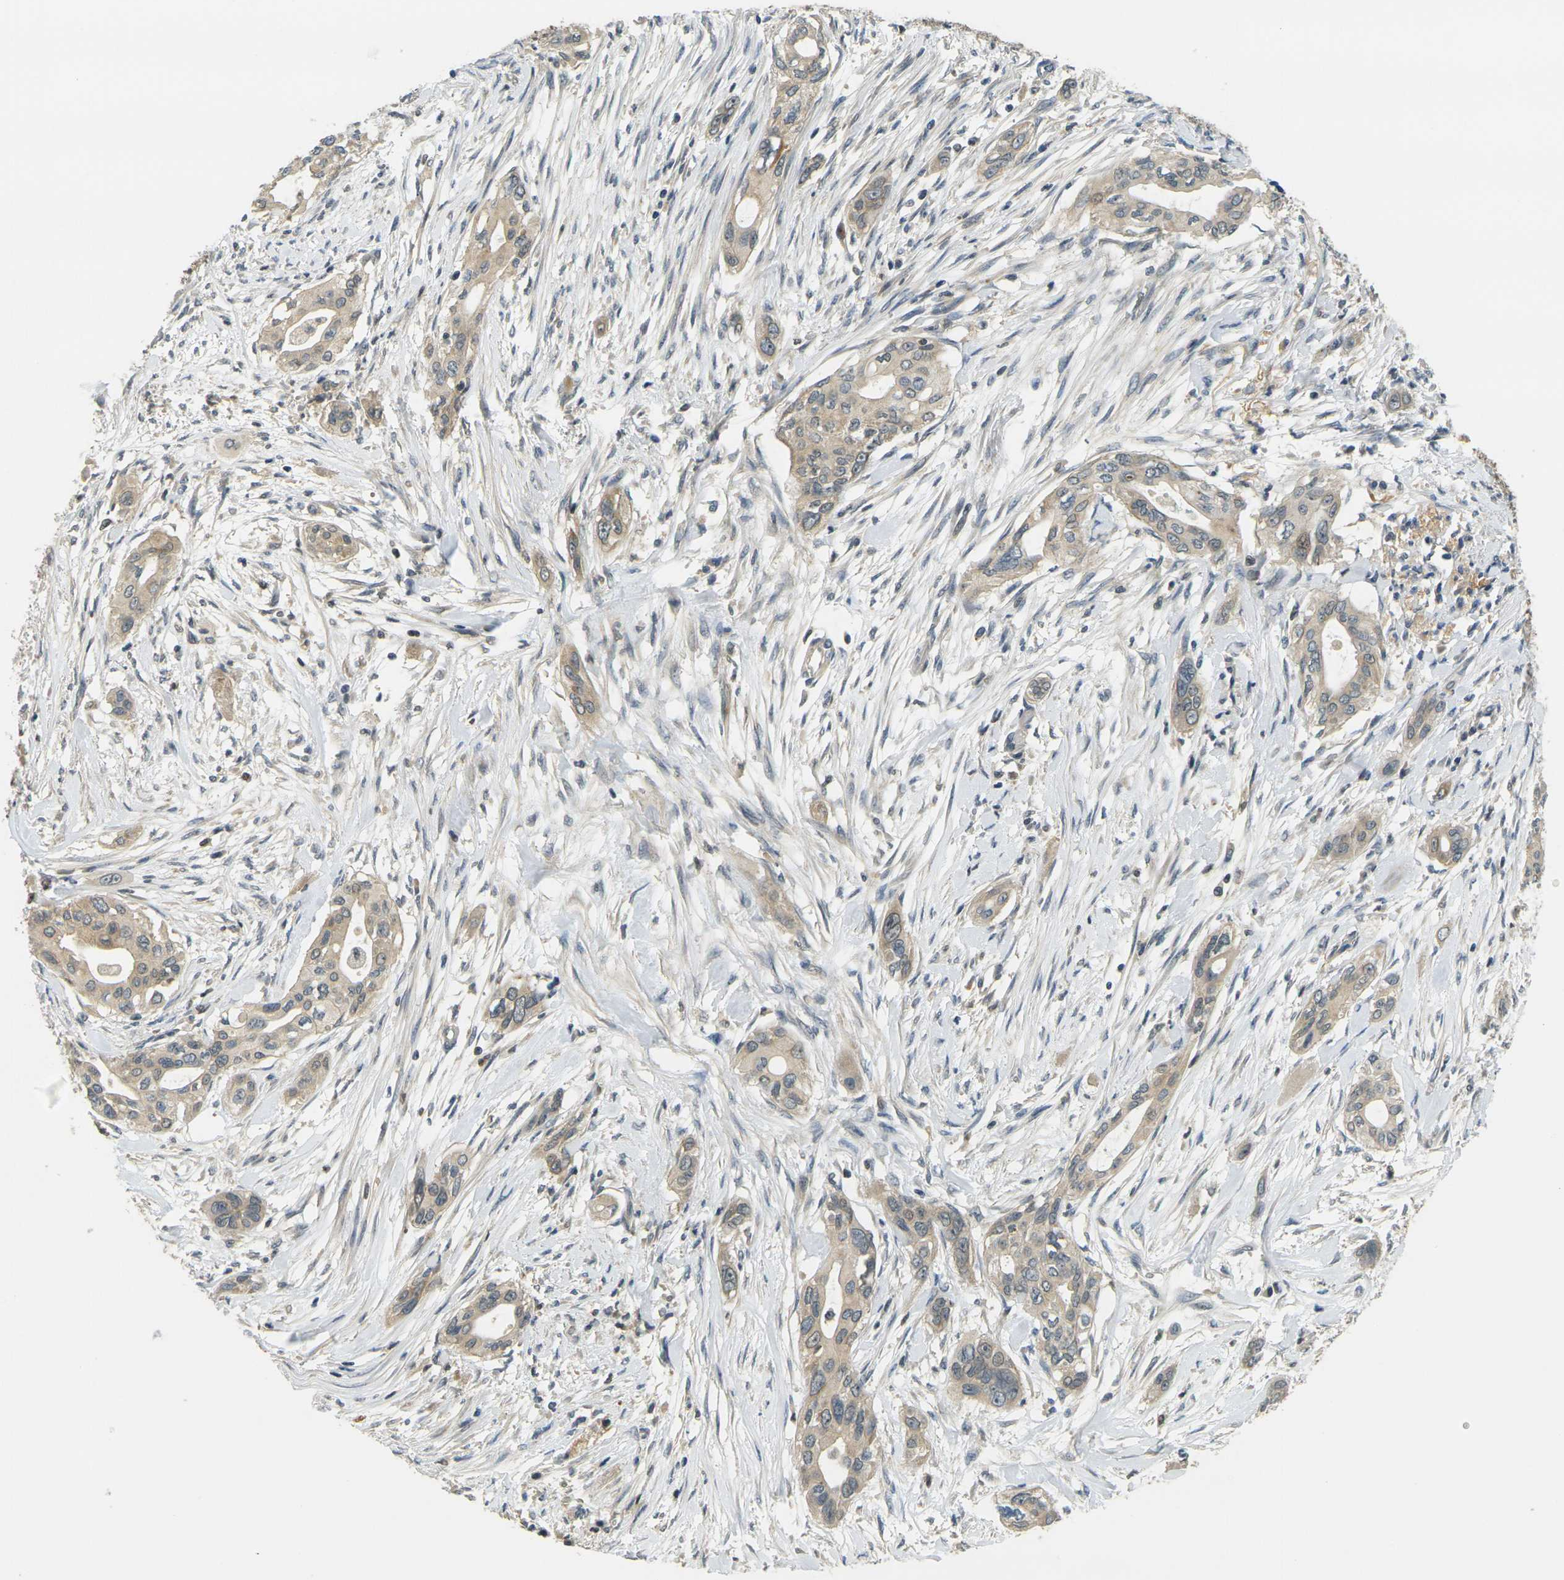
{"staining": {"intensity": "weak", "quantity": ">75%", "location": "cytoplasmic/membranous"}, "tissue": "pancreatic cancer", "cell_type": "Tumor cells", "image_type": "cancer", "snomed": [{"axis": "morphology", "description": "Adenocarcinoma, NOS"}, {"axis": "topography", "description": "Pancreas"}], "caption": "Protein expression analysis of human adenocarcinoma (pancreatic) reveals weak cytoplasmic/membranous staining in approximately >75% of tumor cells.", "gene": "KLHL8", "patient": {"sex": "female", "age": 60}}